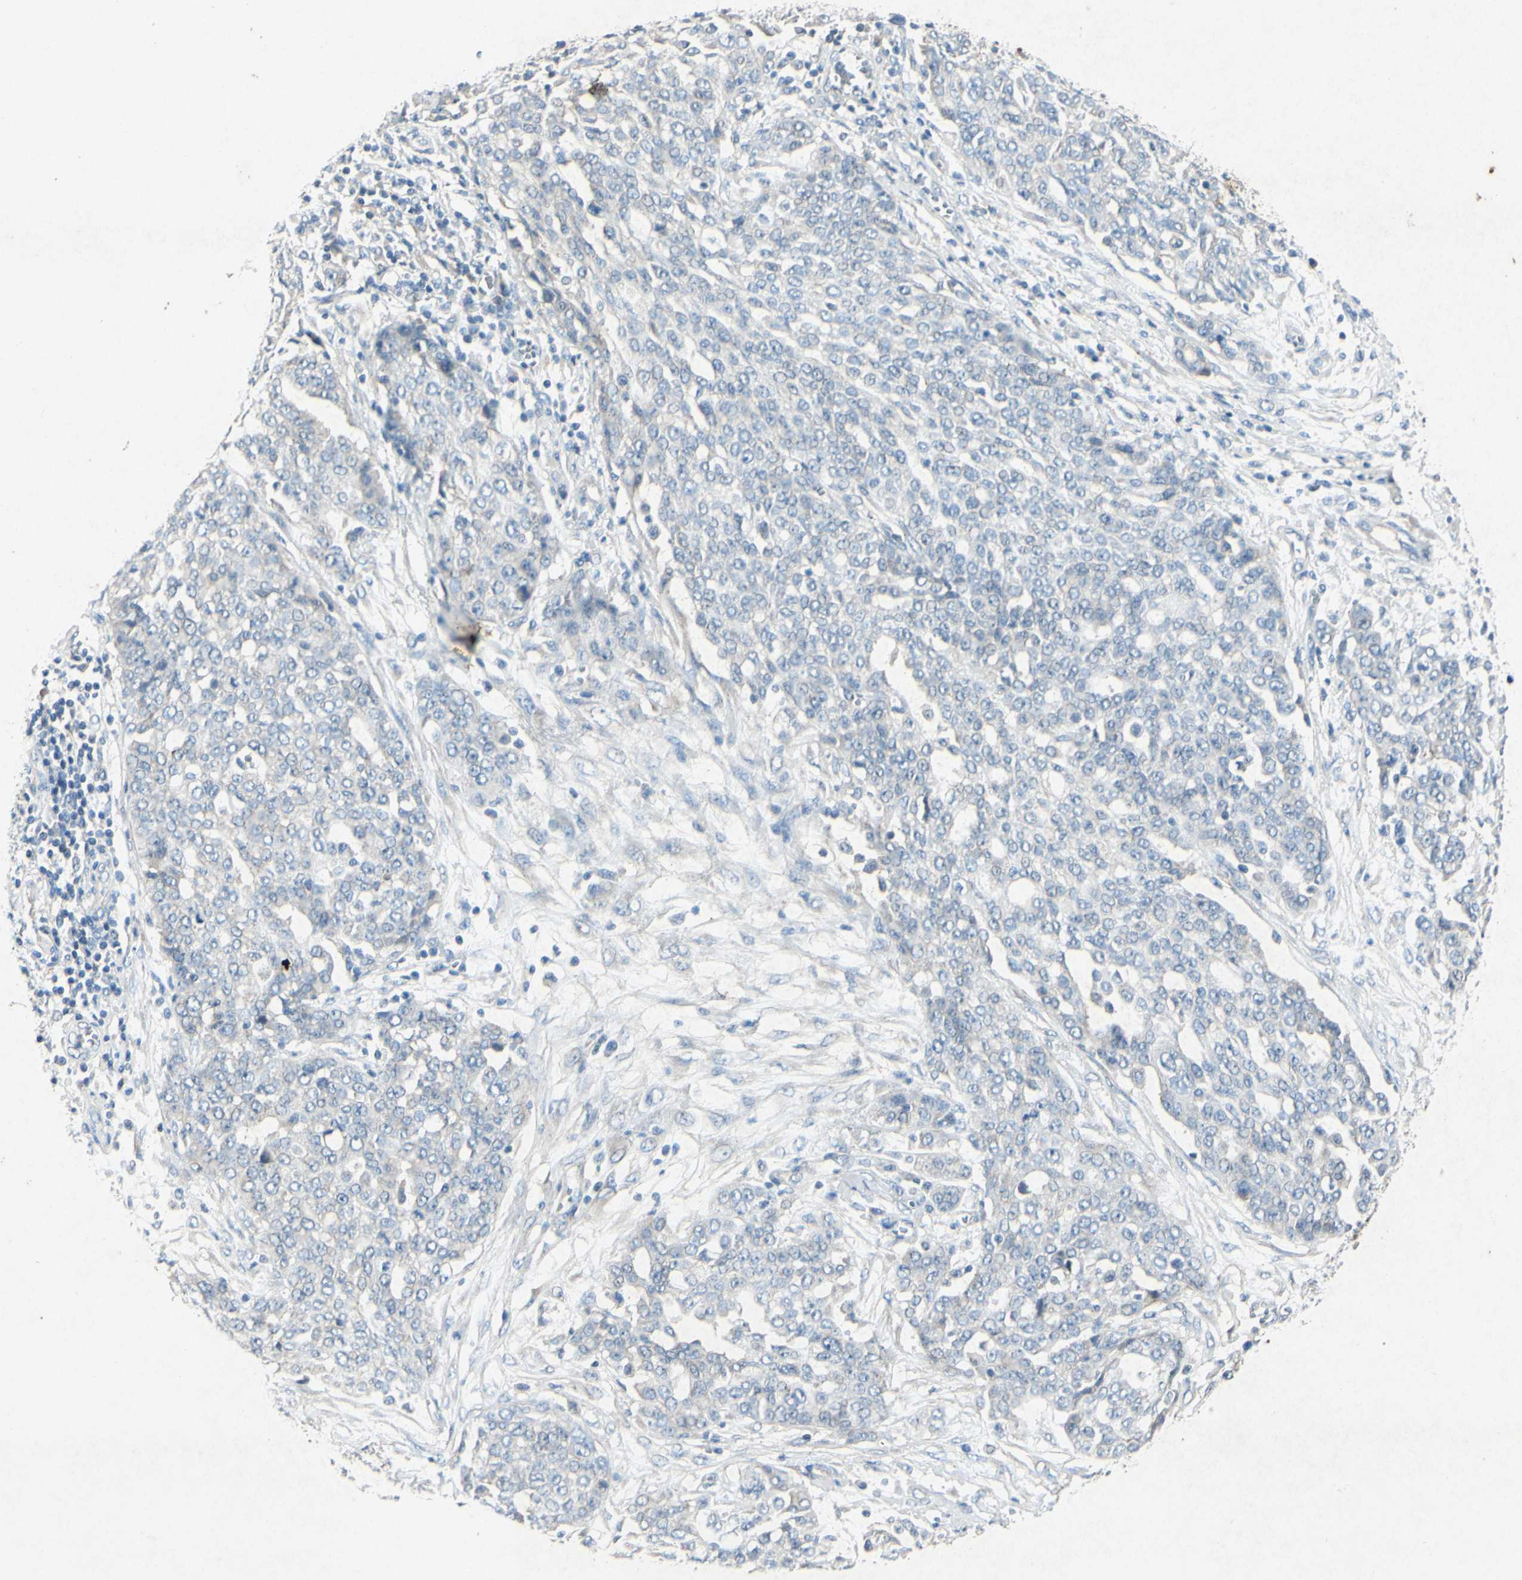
{"staining": {"intensity": "negative", "quantity": "none", "location": "none"}, "tissue": "ovarian cancer", "cell_type": "Tumor cells", "image_type": "cancer", "snomed": [{"axis": "morphology", "description": "Cystadenocarcinoma, serous, NOS"}, {"axis": "topography", "description": "Soft tissue"}, {"axis": "topography", "description": "Ovary"}], "caption": "Immunohistochemistry of ovarian cancer (serous cystadenocarcinoma) shows no staining in tumor cells.", "gene": "SNAP91", "patient": {"sex": "female", "age": 57}}